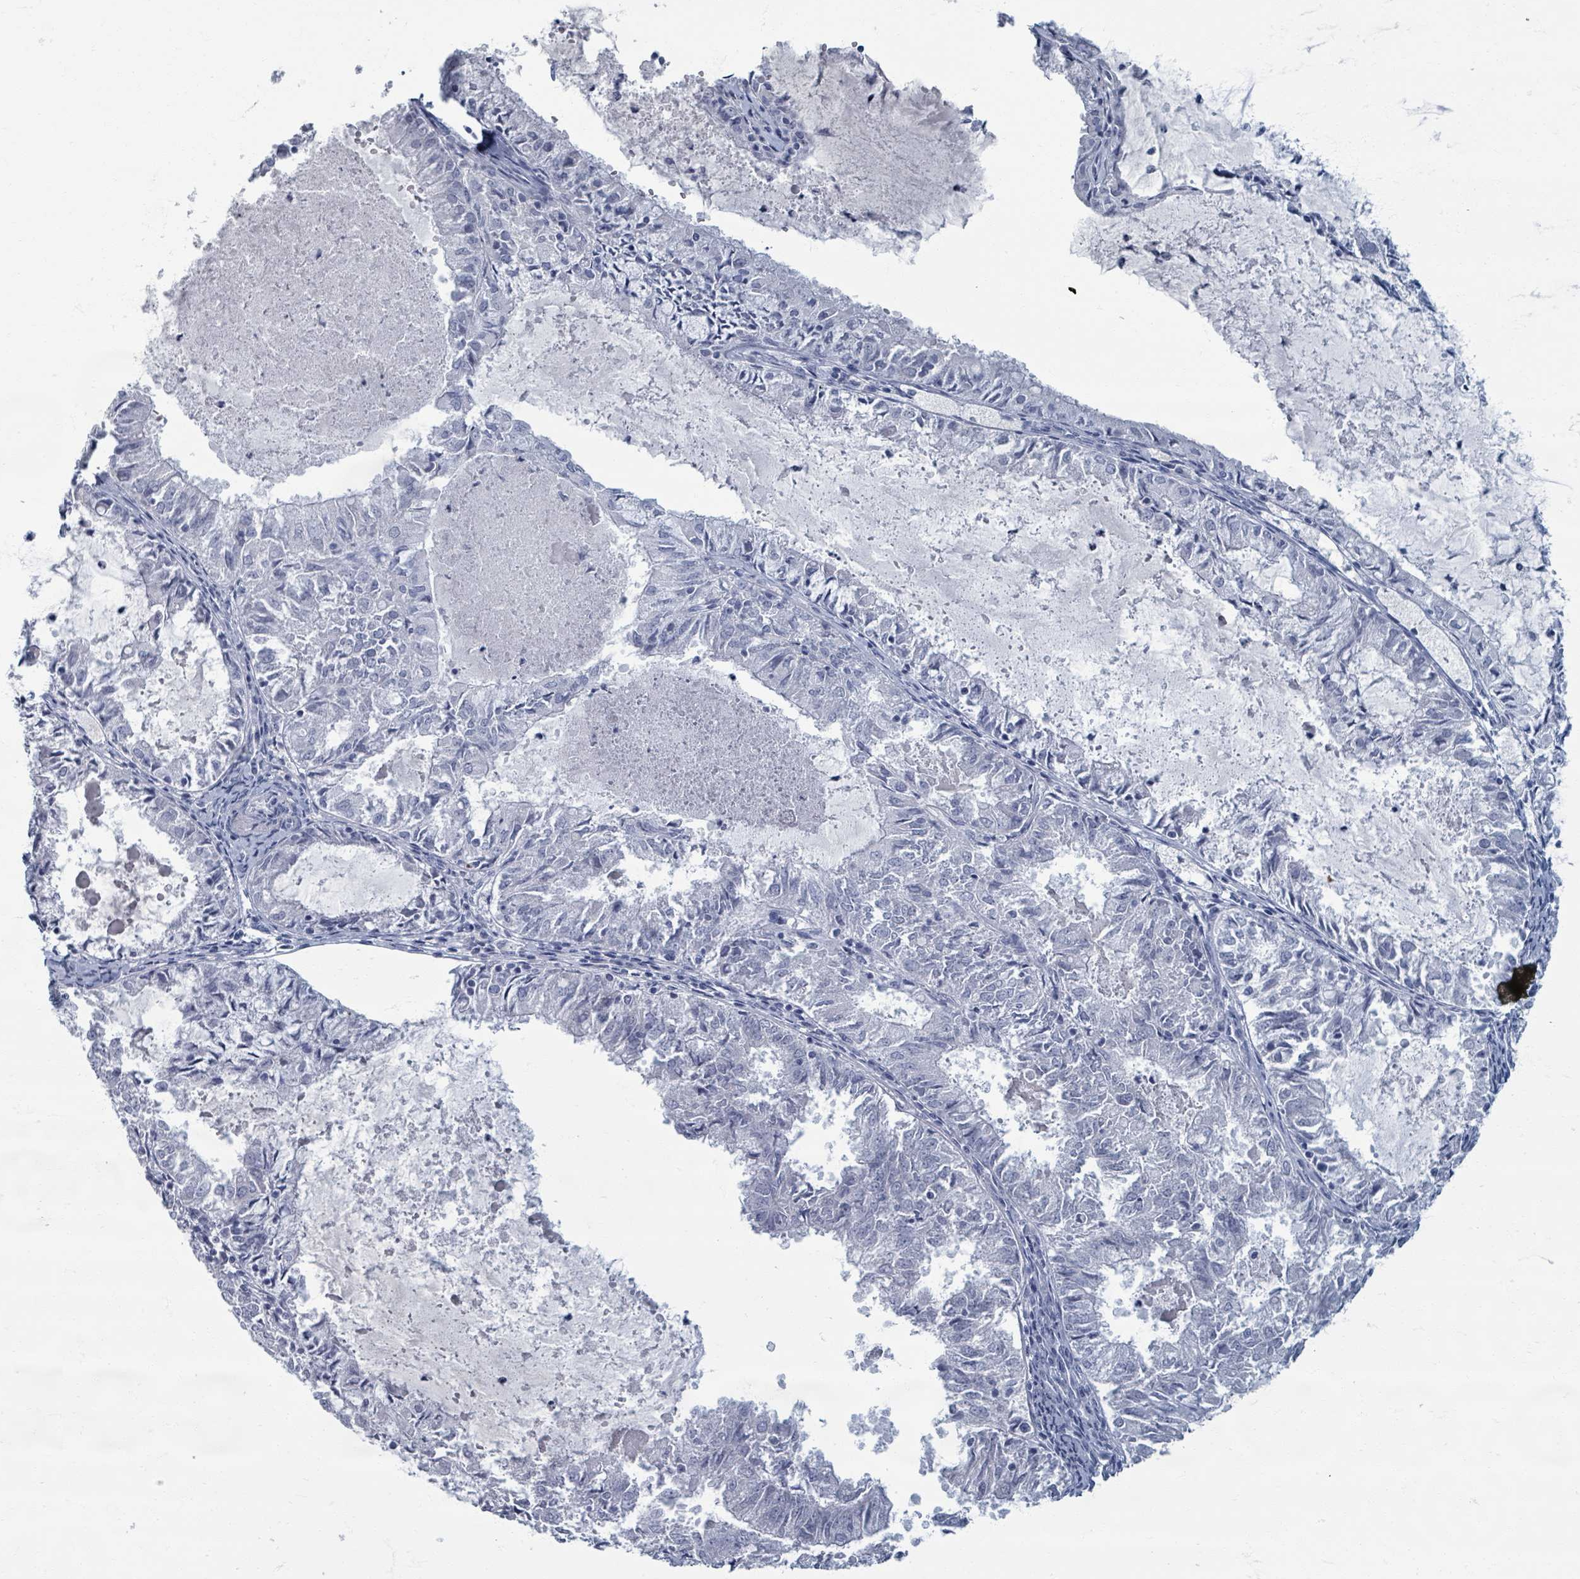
{"staining": {"intensity": "negative", "quantity": "none", "location": "none"}, "tissue": "endometrial cancer", "cell_type": "Tumor cells", "image_type": "cancer", "snomed": [{"axis": "morphology", "description": "Adenocarcinoma, NOS"}, {"axis": "topography", "description": "Endometrium"}], "caption": "Endometrial adenocarcinoma stained for a protein using immunohistochemistry exhibits no positivity tumor cells.", "gene": "TAS2R1", "patient": {"sex": "female", "age": 57}}